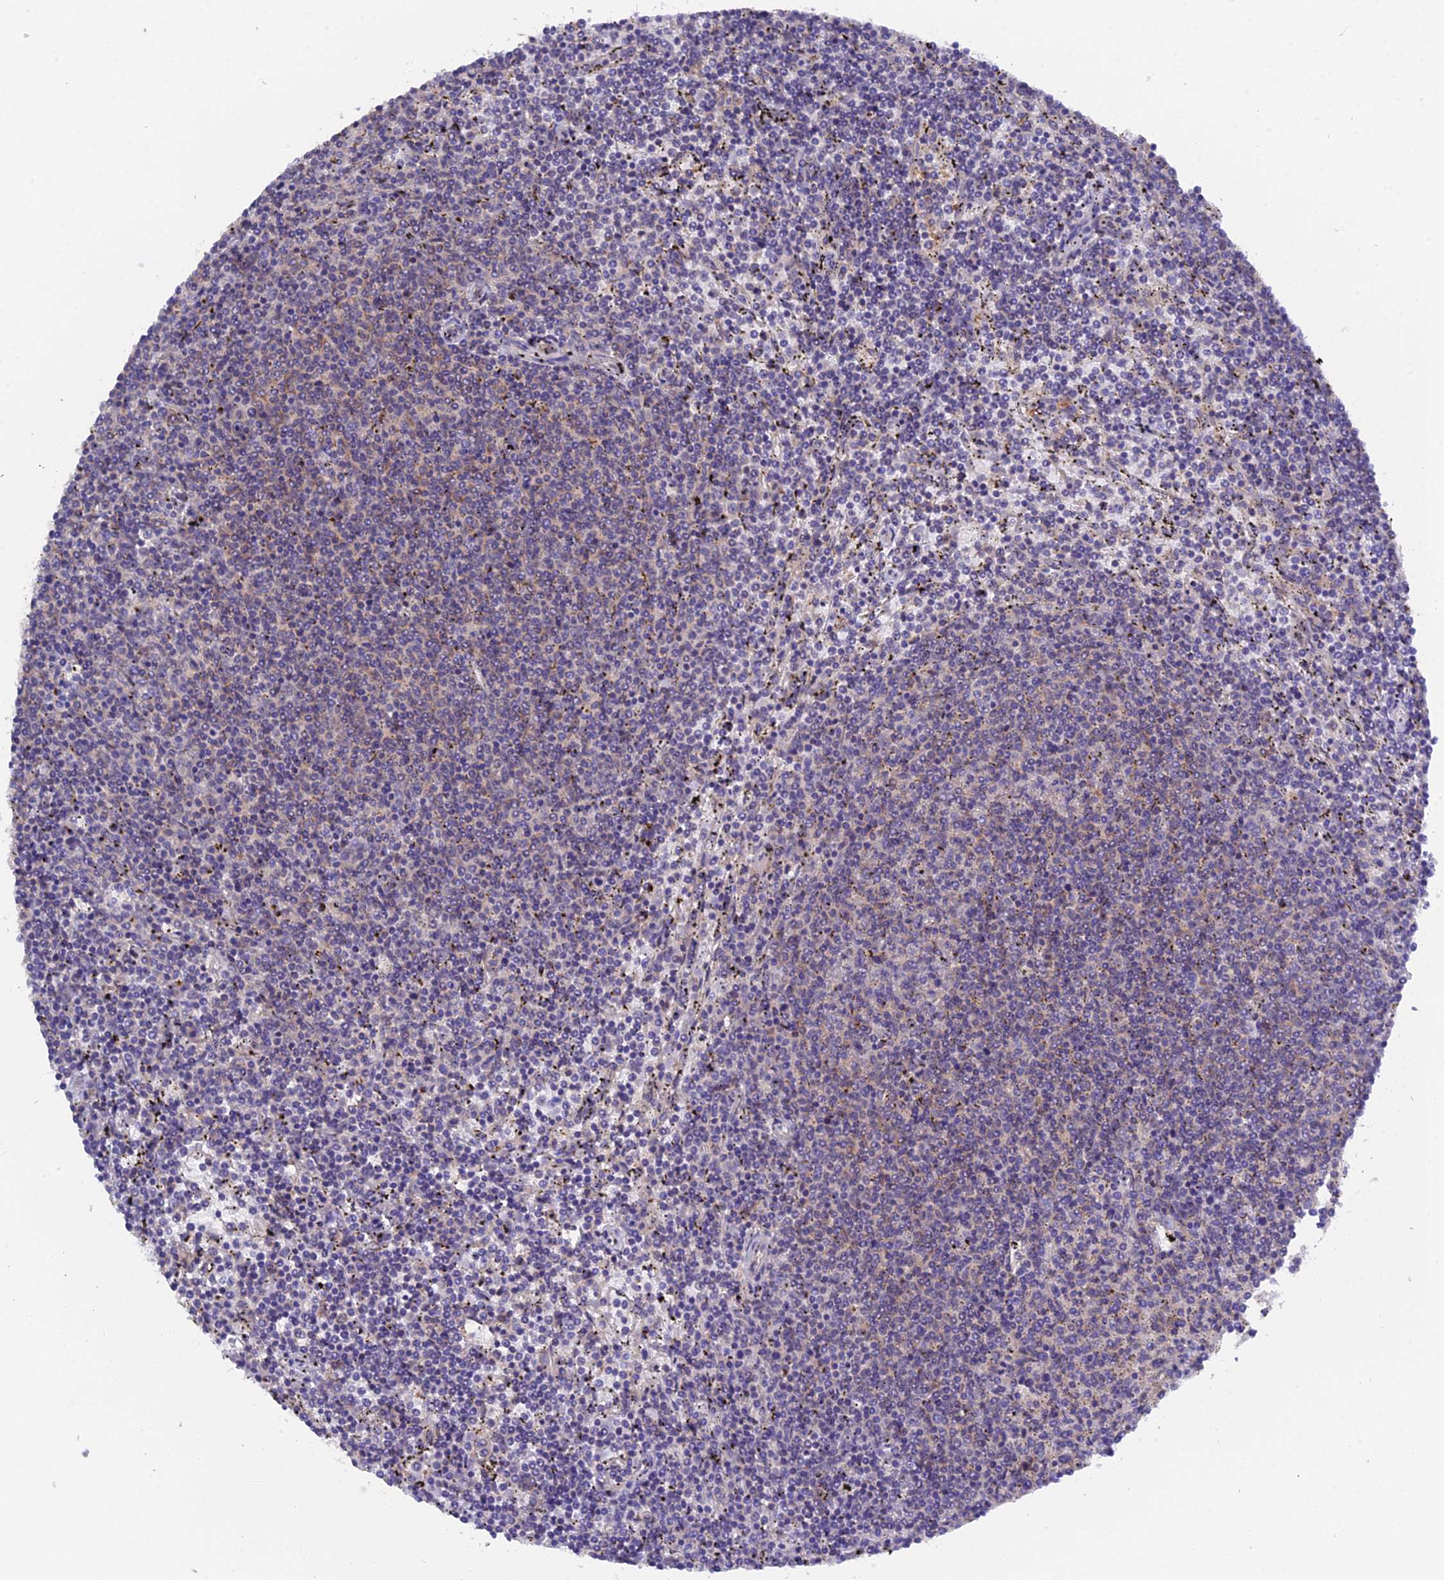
{"staining": {"intensity": "negative", "quantity": "none", "location": "none"}, "tissue": "lymphoma", "cell_type": "Tumor cells", "image_type": "cancer", "snomed": [{"axis": "morphology", "description": "Malignant lymphoma, non-Hodgkin's type, Low grade"}, {"axis": "topography", "description": "Spleen"}], "caption": "Tumor cells show no significant expression in lymphoma.", "gene": "ZCCHC2", "patient": {"sex": "female", "age": 50}}